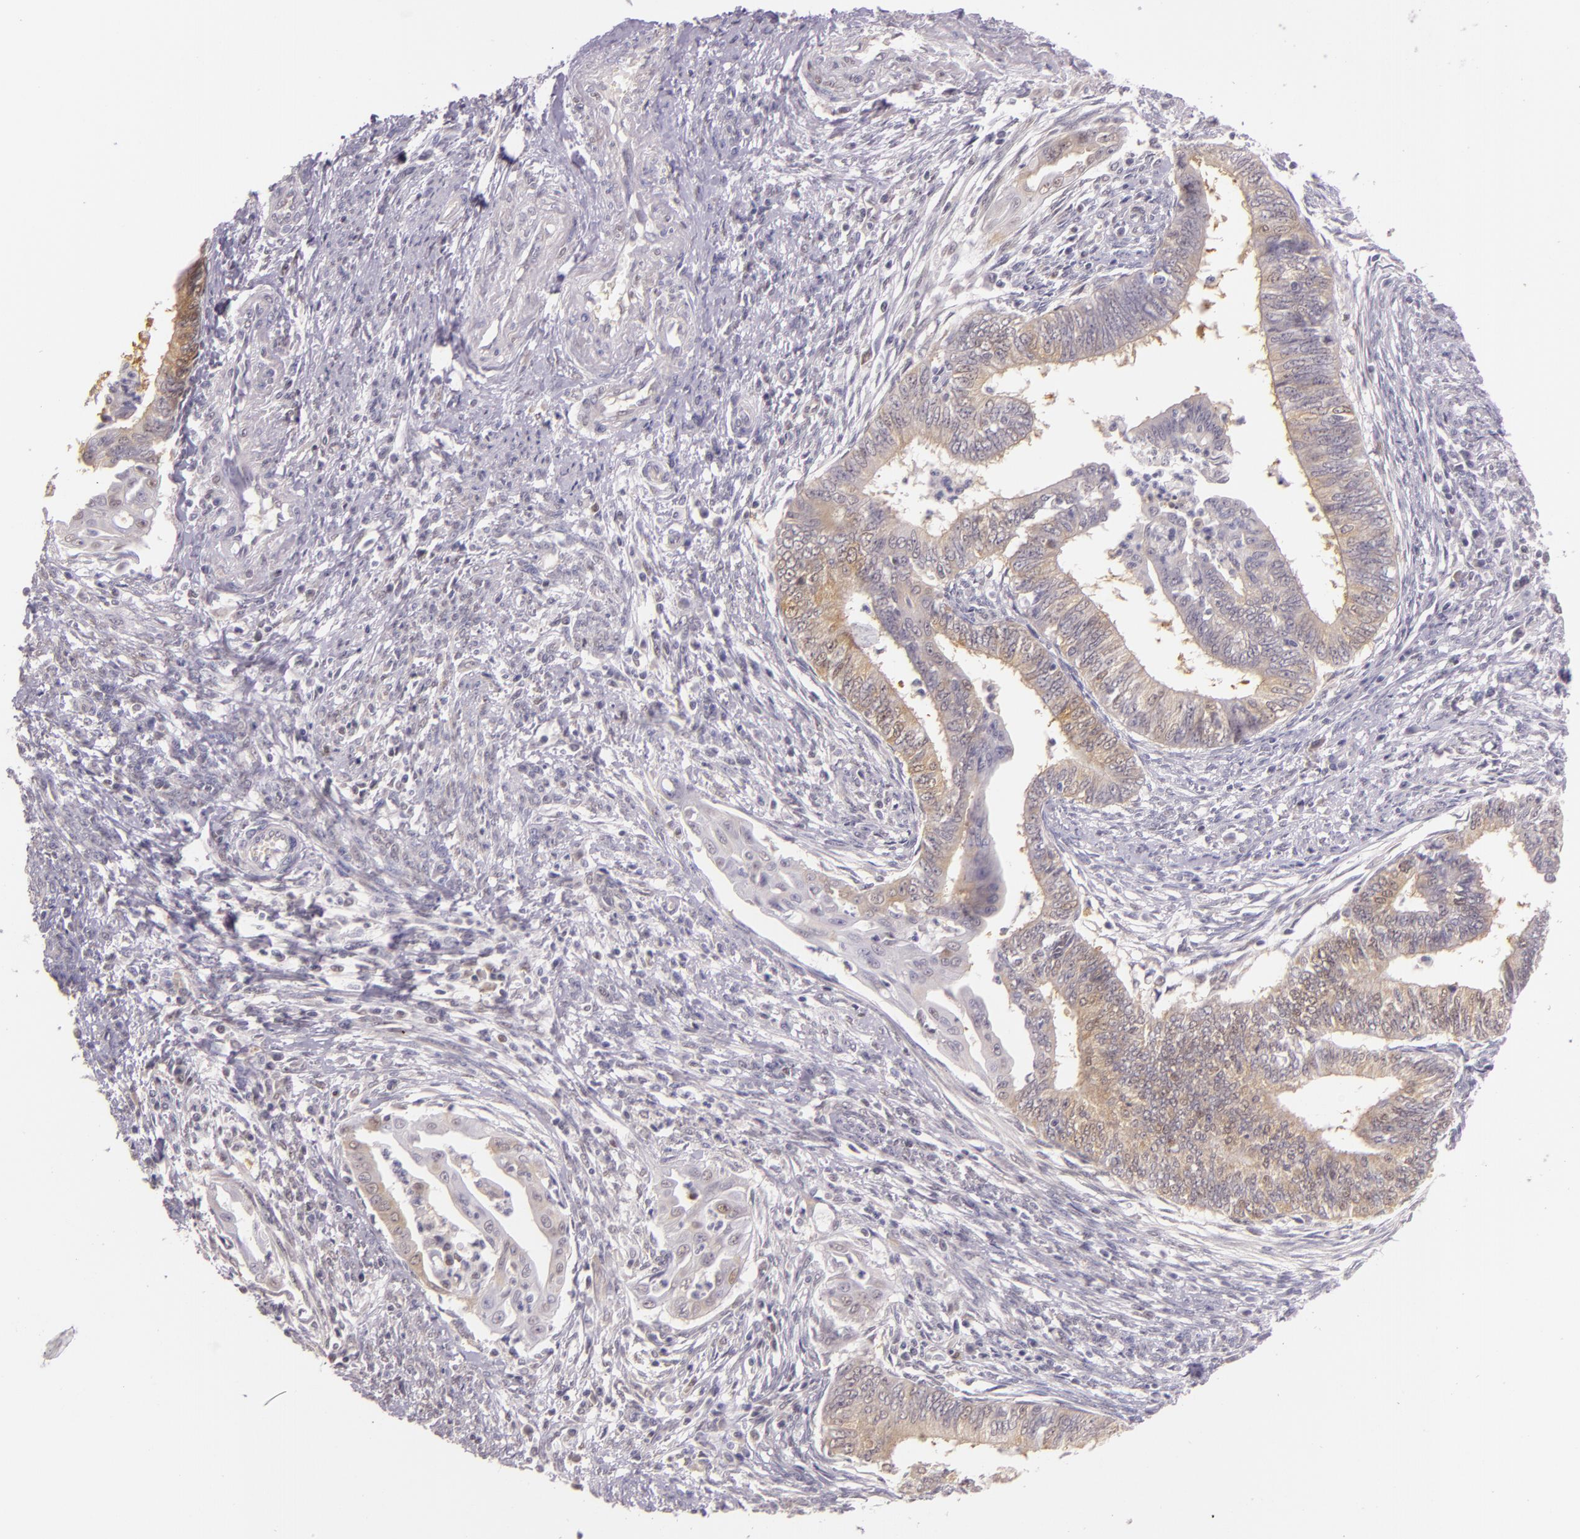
{"staining": {"intensity": "moderate", "quantity": "25%-75%", "location": "cytoplasmic/membranous,nuclear"}, "tissue": "endometrial cancer", "cell_type": "Tumor cells", "image_type": "cancer", "snomed": [{"axis": "morphology", "description": "Adenocarcinoma, NOS"}, {"axis": "topography", "description": "Endometrium"}], "caption": "Endometrial cancer (adenocarcinoma) tissue demonstrates moderate cytoplasmic/membranous and nuclear positivity in about 25%-75% of tumor cells, visualized by immunohistochemistry. (IHC, brightfield microscopy, high magnification).", "gene": "HSPA8", "patient": {"sex": "female", "age": 66}}